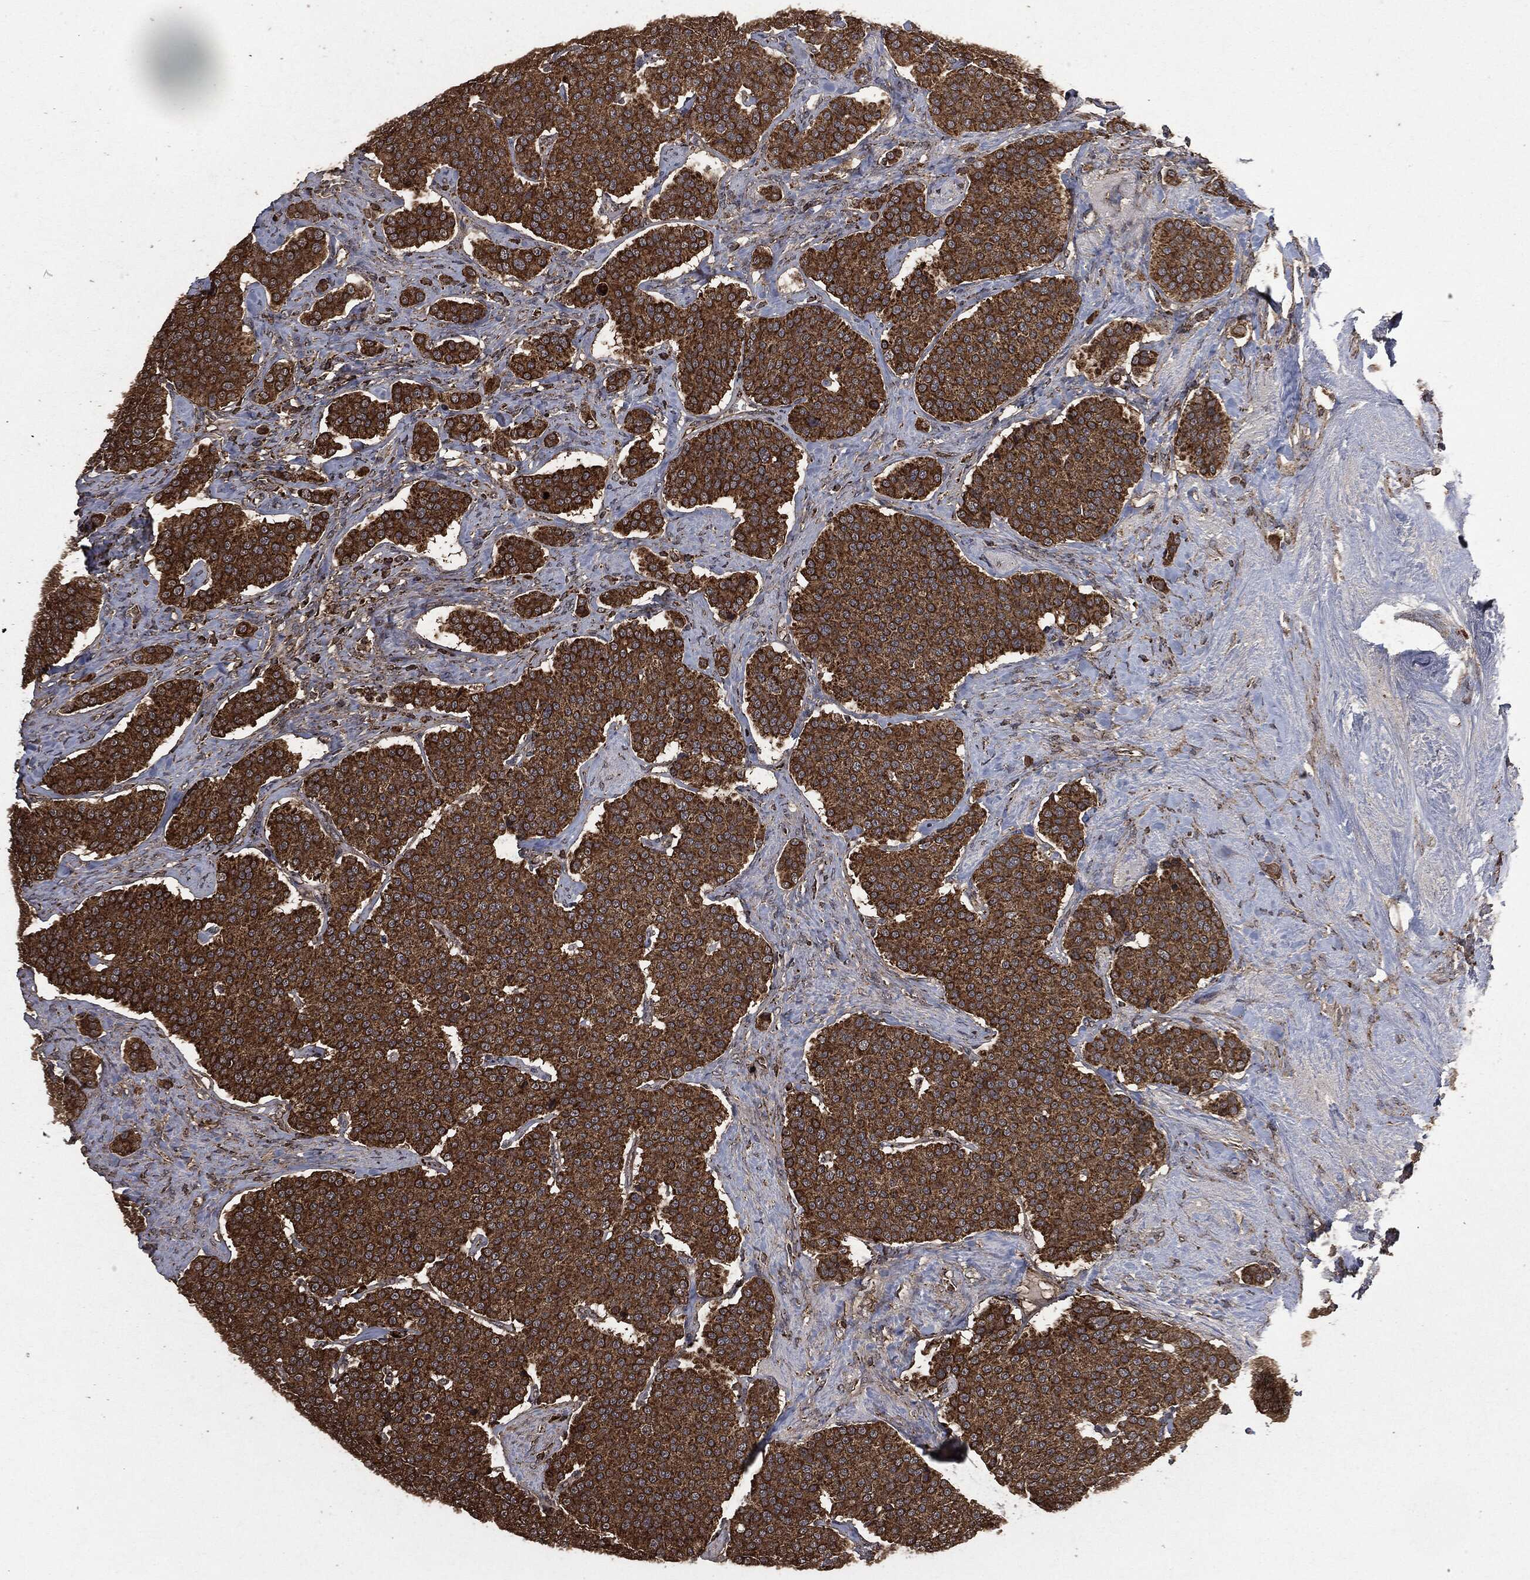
{"staining": {"intensity": "strong", "quantity": ">75%", "location": "cytoplasmic/membranous"}, "tissue": "carcinoid", "cell_type": "Tumor cells", "image_type": "cancer", "snomed": [{"axis": "morphology", "description": "Carcinoid, malignant, NOS"}, {"axis": "topography", "description": "Small intestine"}], "caption": "About >75% of tumor cells in malignant carcinoid reveal strong cytoplasmic/membranous protein positivity as visualized by brown immunohistochemical staining.", "gene": "LIG3", "patient": {"sex": "female", "age": 58}}